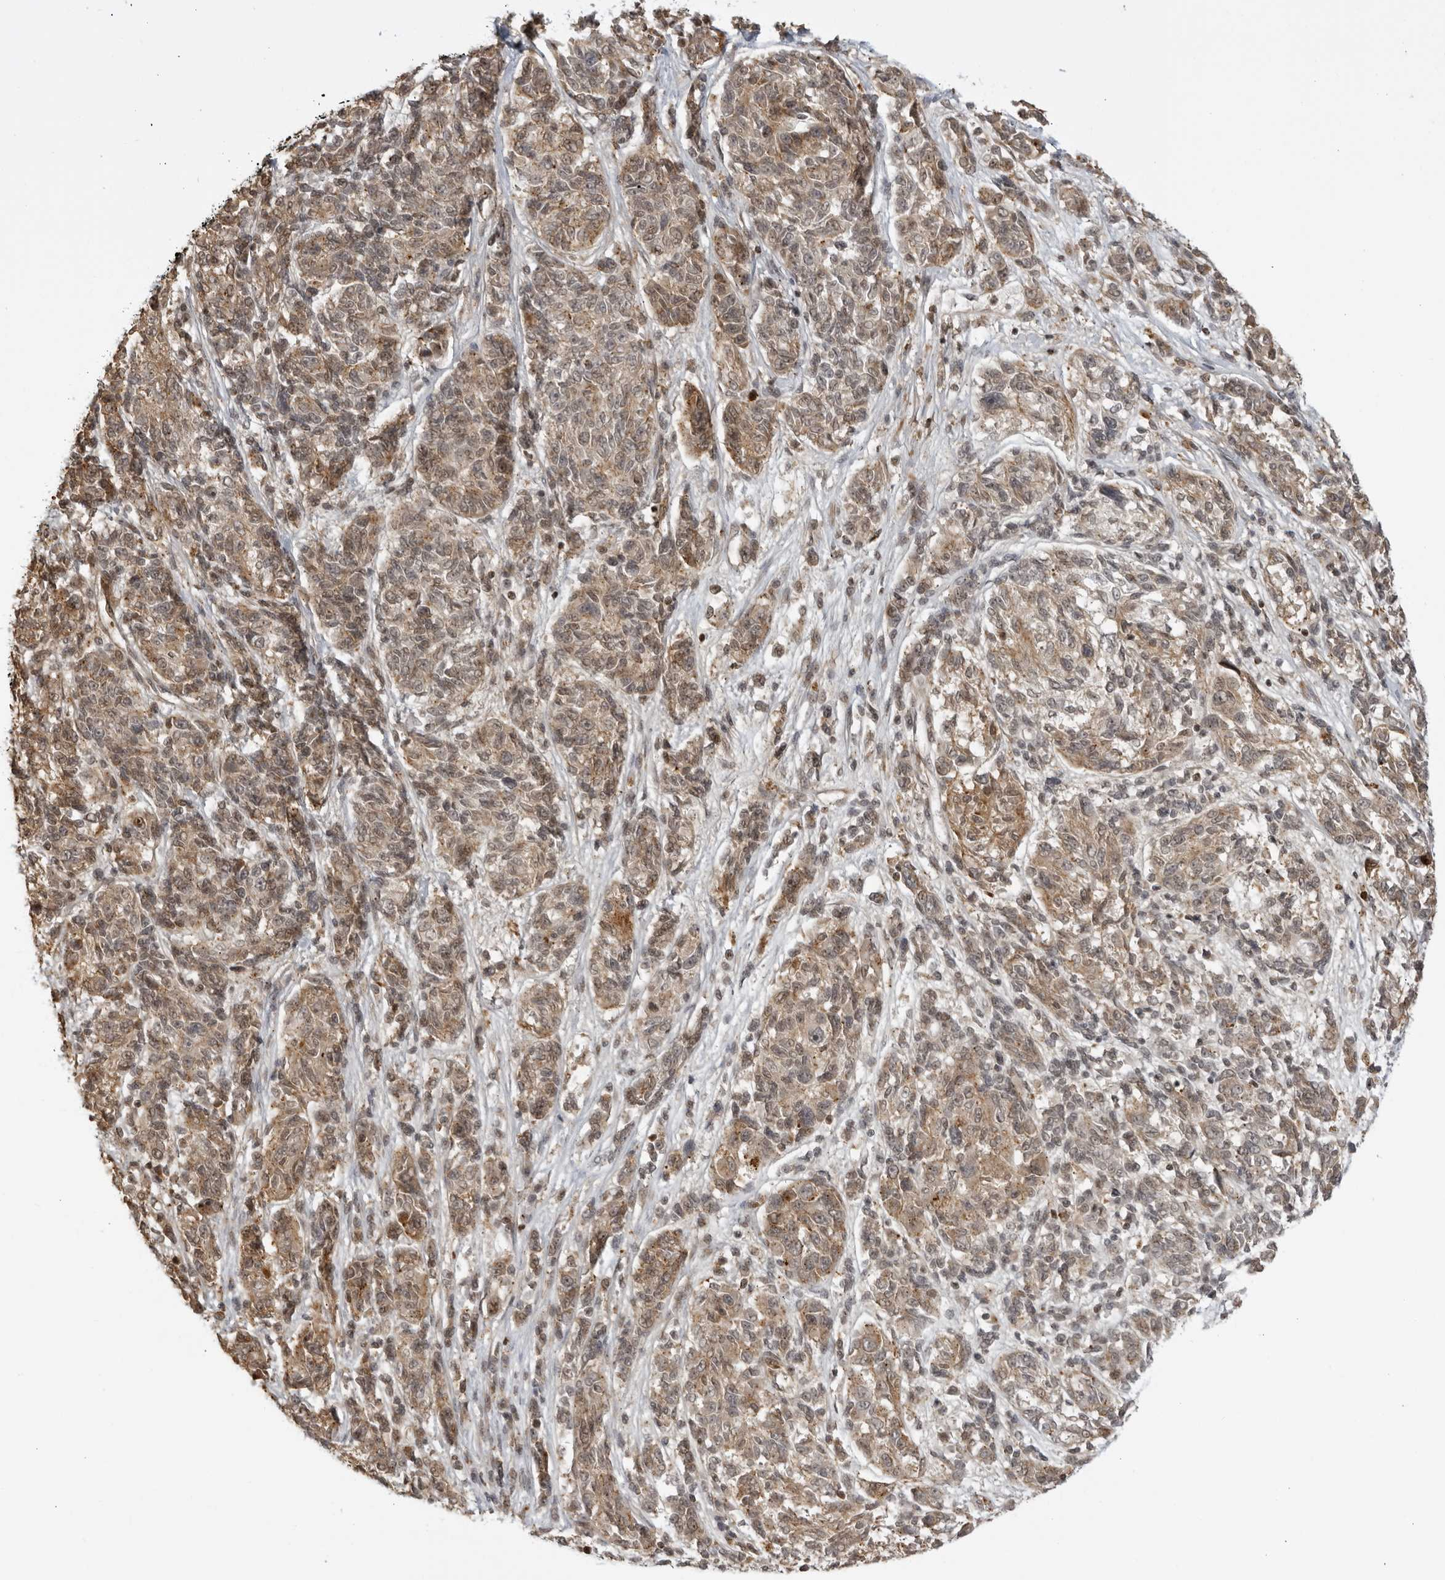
{"staining": {"intensity": "moderate", "quantity": ">75%", "location": "cytoplasmic/membranous"}, "tissue": "melanoma", "cell_type": "Tumor cells", "image_type": "cancer", "snomed": [{"axis": "morphology", "description": "Malignant melanoma, NOS"}, {"axis": "topography", "description": "Skin"}], "caption": "IHC image of neoplastic tissue: melanoma stained using IHC demonstrates medium levels of moderate protein expression localized specifically in the cytoplasmic/membranous of tumor cells, appearing as a cytoplasmic/membranous brown color.", "gene": "TCF21", "patient": {"sex": "male", "age": 53}}